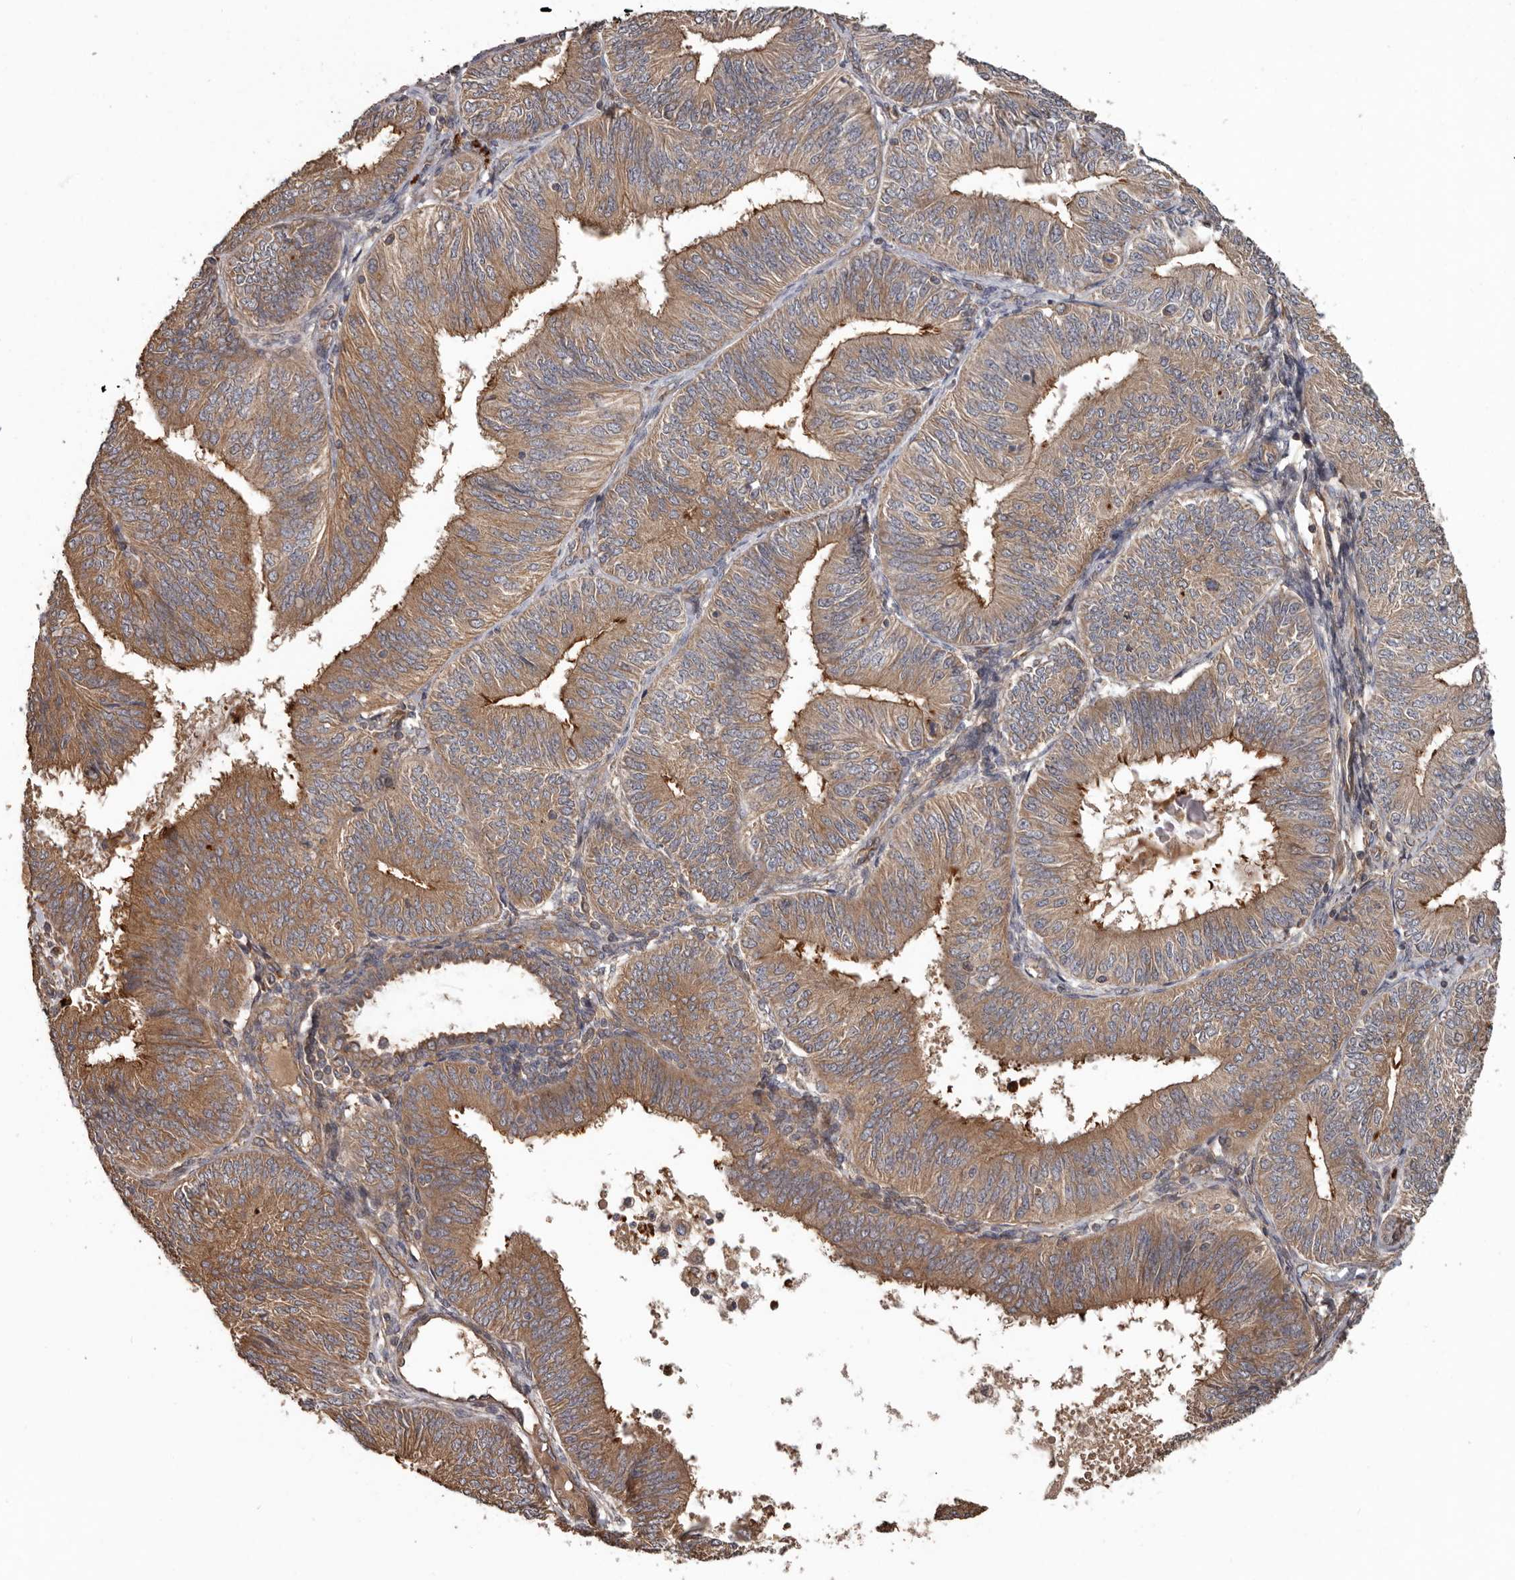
{"staining": {"intensity": "moderate", "quantity": ">75%", "location": "cytoplasmic/membranous"}, "tissue": "endometrial cancer", "cell_type": "Tumor cells", "image_type": "cancer", "snomed": [{"axis": "morphology", "description": "Adenocarcinoma, NOS"}, {"axis": "topography", "description": "Endometrium"}], "caption": "A brown stain labels moderate cytoplasmic/membranous positivity of a protein in endometrial cancer tumor cells. (DAB = brown stain, brightfield microscopy at high magnification).", "gene": "ARHGEF5", "patient": {"sex": "female", "age": 58}}